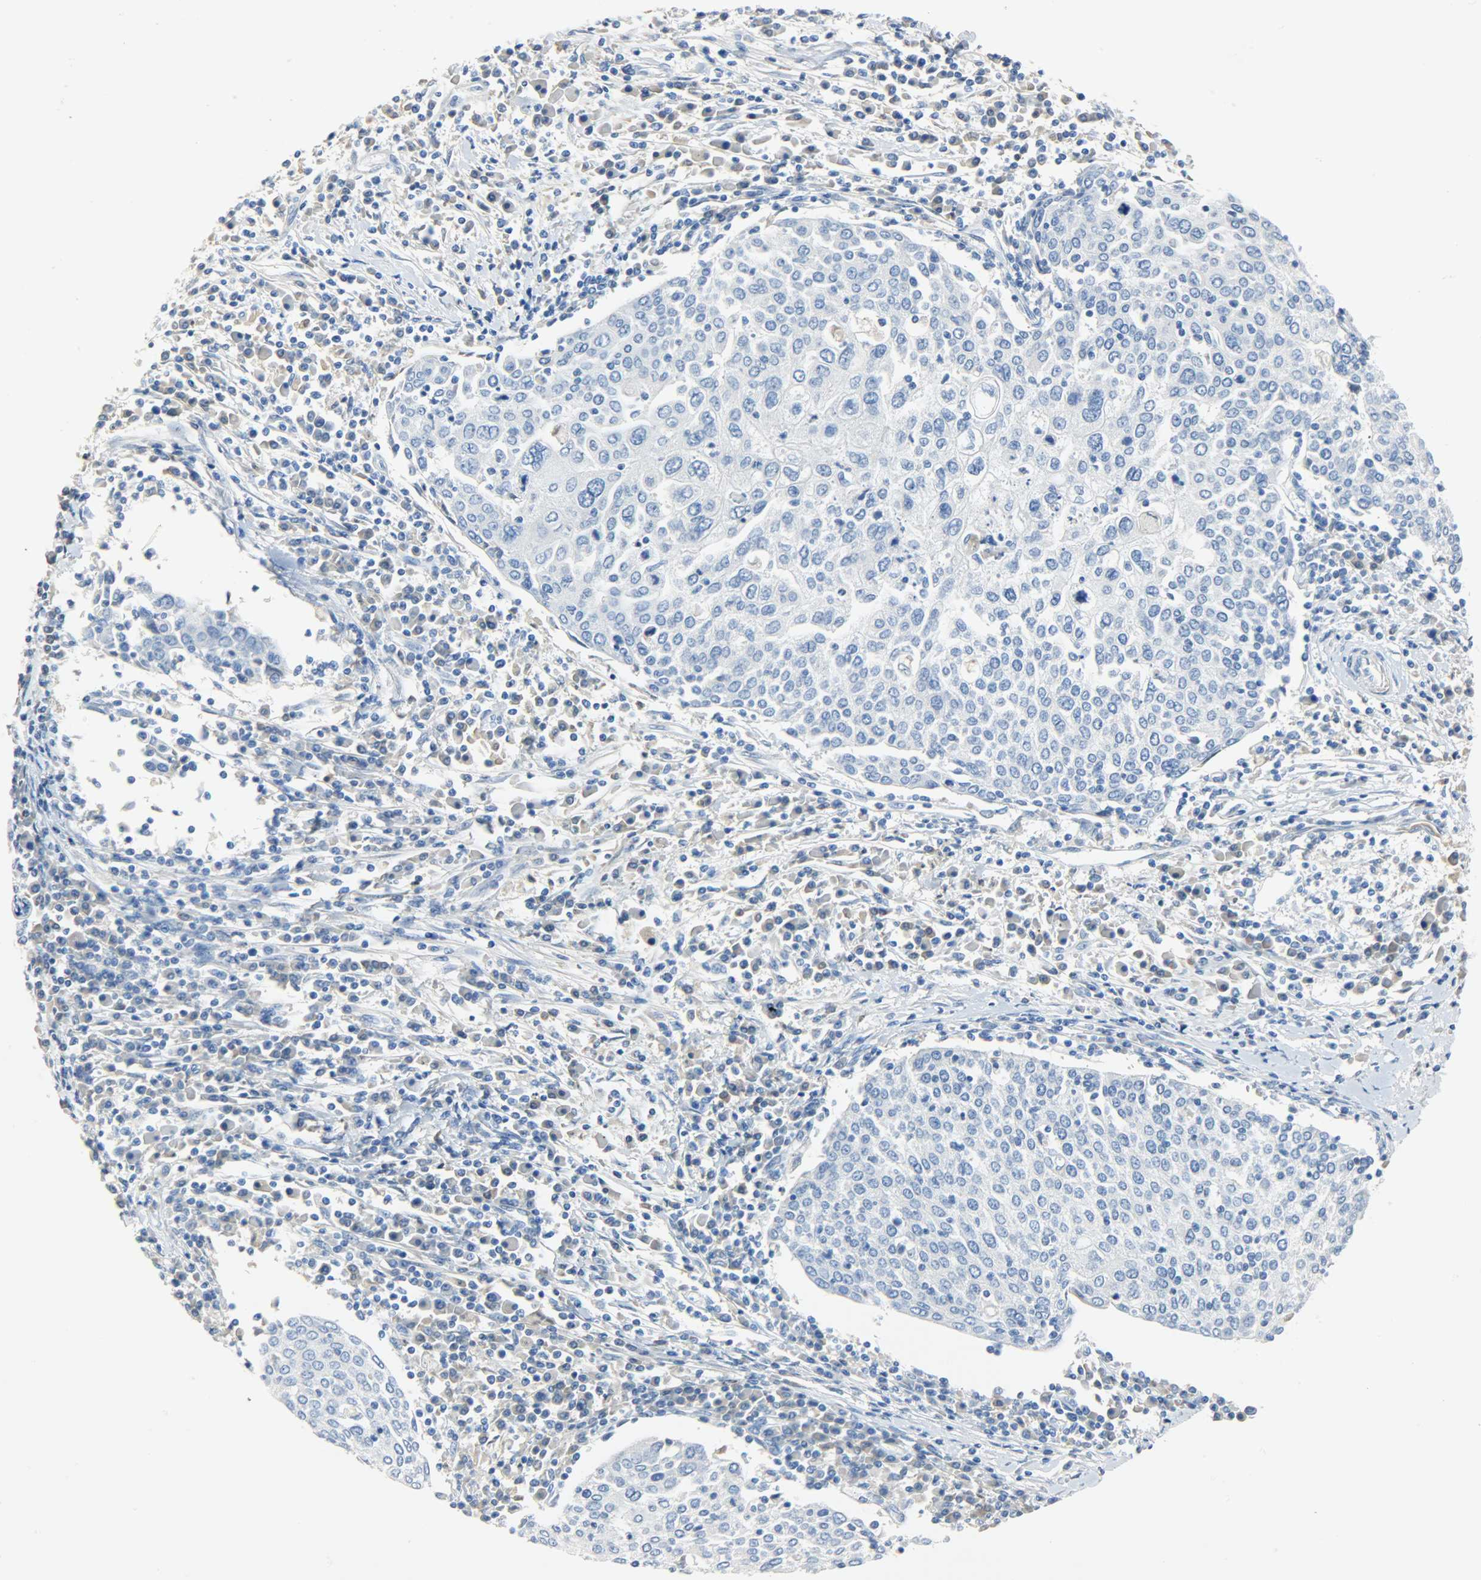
{"staining": {"intensity": "negative", "quantity": "none", "location": "none"}, "tissue": "cervical cancer", "cell_type": "Tumor cells", "image_type": "cancer", "snomed": [{"axis": "morphology", "description": "Squamous cell carcinoma, NOS"}, {"axis": "topography", "description": "Cervix"}], "caption": "This histopathology image is of cervical cancer stained with IHC to label a protein in brown with the nuclei are counter-stained blue. There is no staining in tumor cells.", "gene": "CRP", "patient": {"sex": "female", "age": 40}}